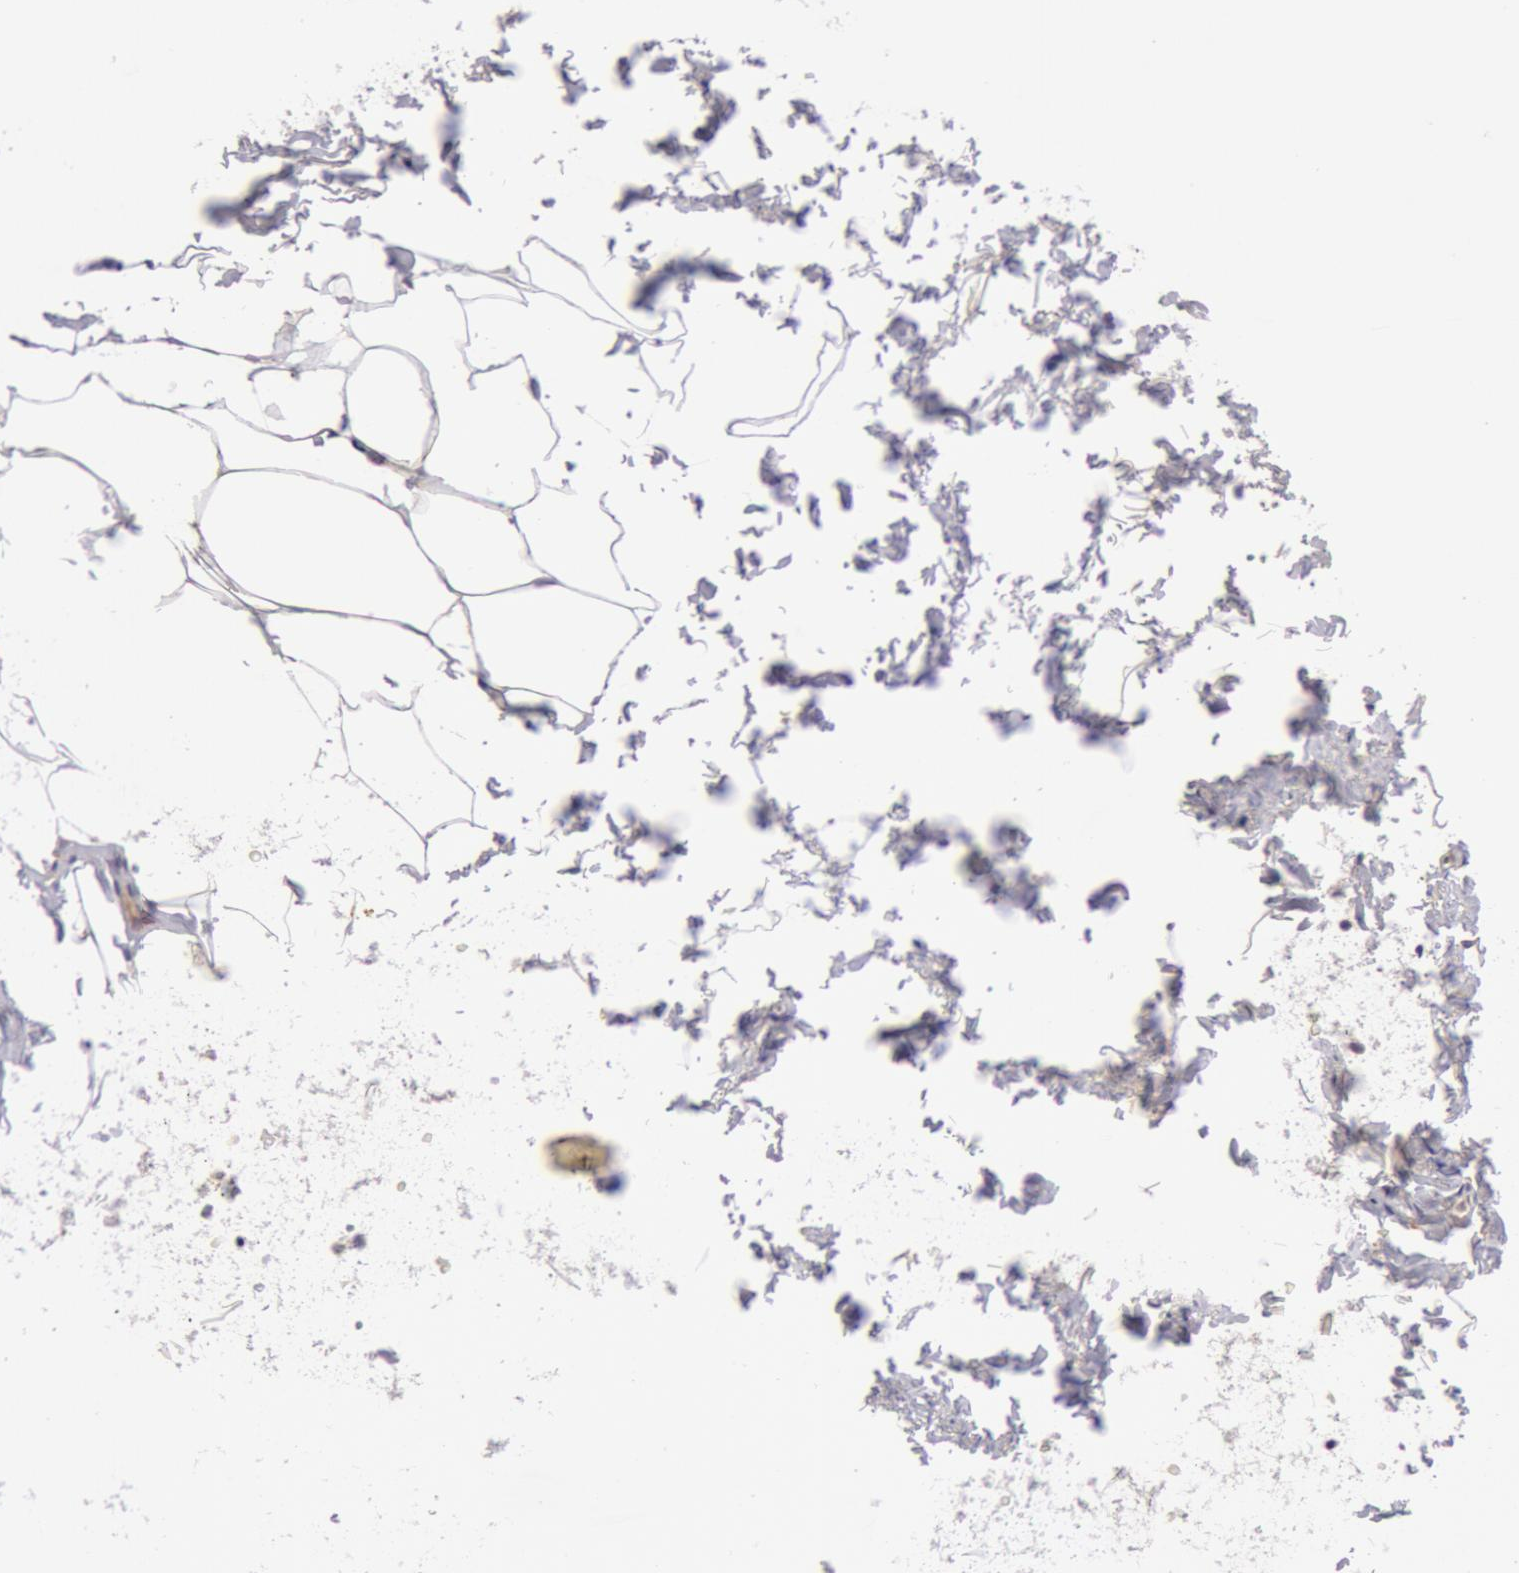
{"staining": {"intensity": "negative", "quantity": "none", "location": "none"}, "tissue": "adipose tissue", "cell_type": "Adipocytes", "image_type": "normal", "snomed": [{"axis": "morphology", "description": "Normal tissue, NOS"}, {"axis": "topography", "description": "Soft tissue"}, {"axis": "topography", "description": "Peripheral nerve tissue"}], "caption": "Adipocytes show no significant protein staining in normal adipose tissue. Nuclei are stained in blue.", "gene": "IL23A", "patient": {"sex": "female", "age": 68}}